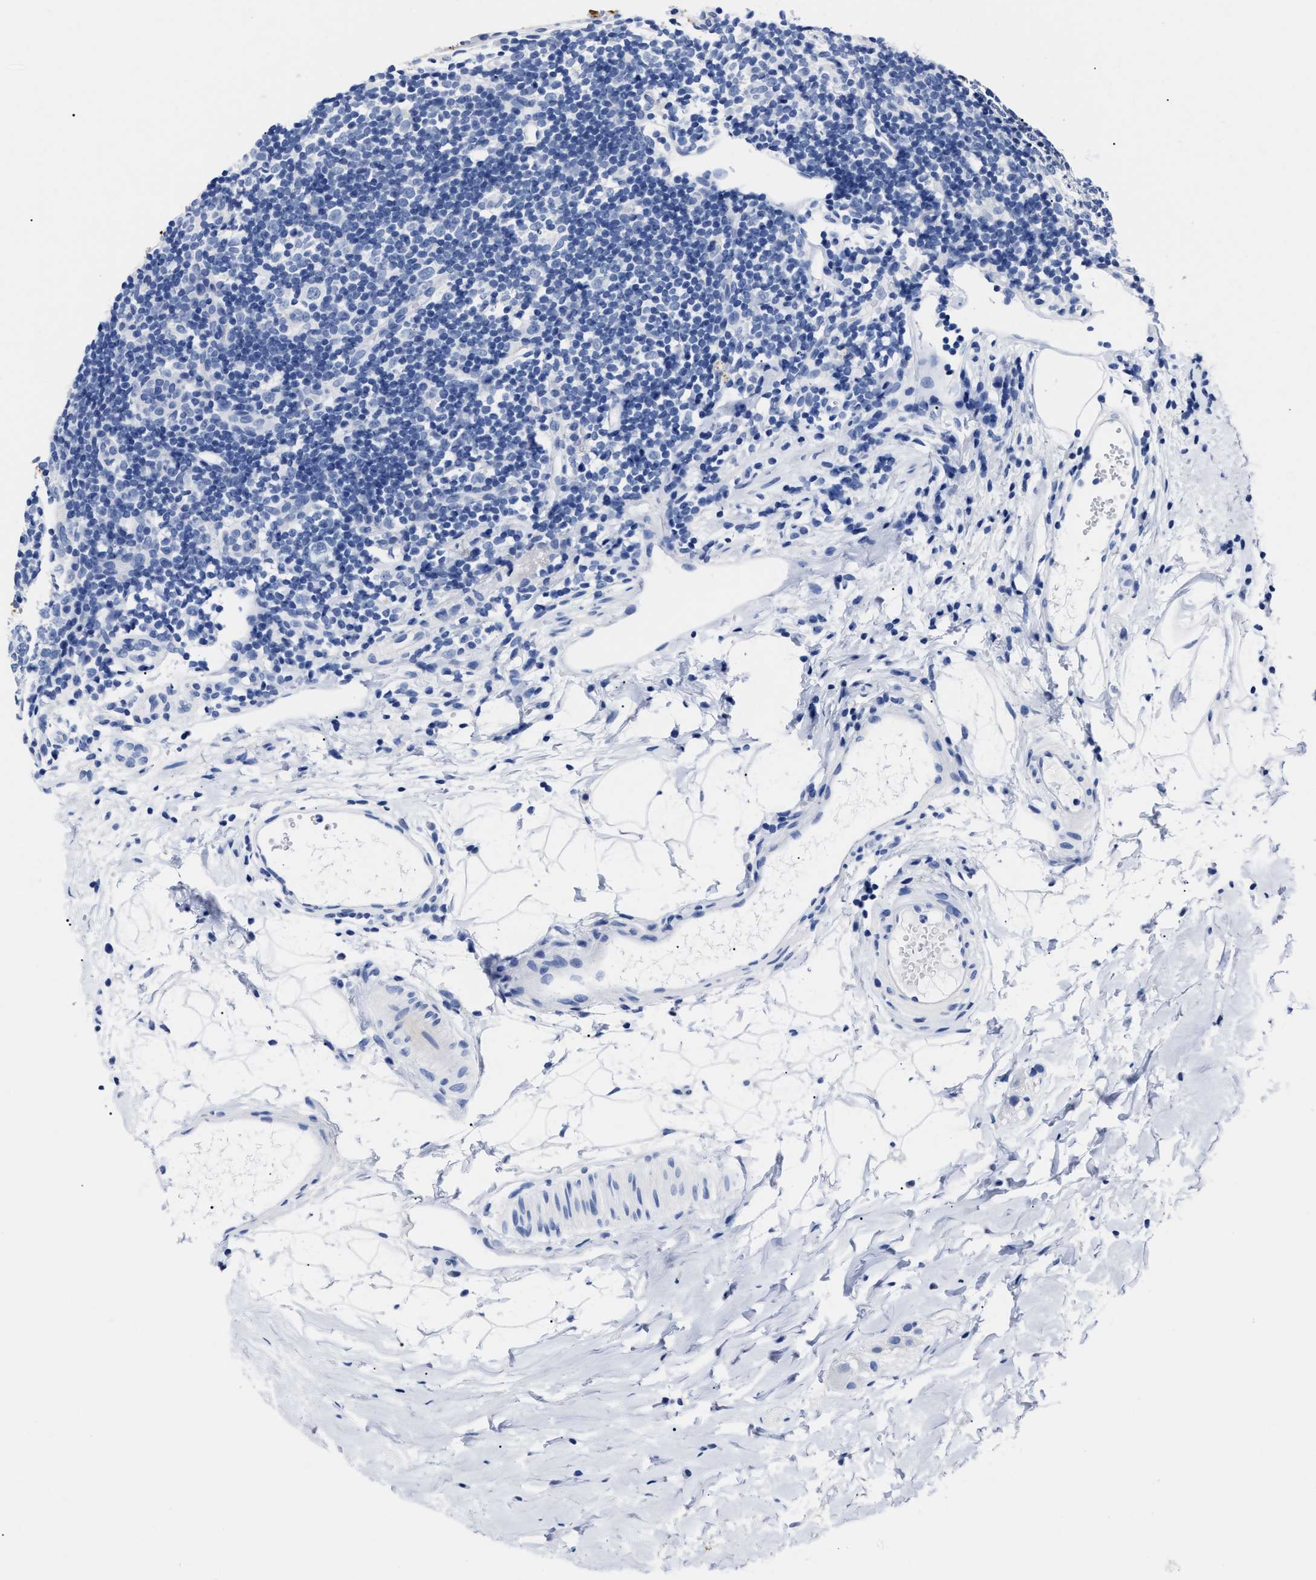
{"staining": {"intensity": "moderate", "quantity": "<25%", "location": "cytoplasmic/membranous"}, "tissue": "appendix", "cell_type": "Glandular cells", "image_type": "normal", "snomed": [{"axis": "morphology", "description": "Normal tissue, NOS"}, {"axis": "topography", "description": "Appendix"}], "caption": "High-magnification brightfield microscopy of normal appendix stained with DAB (brown) and counterstained with hematoxylin (blue). glandular cells exhibit moderate cytoplasmic/membranous staining is appreciated in approximately<25% of cells. (IHC, brightfield microscopy, high magnification).", "gene": "ALPG", "patient": {"sex": "female", "age": 20}}